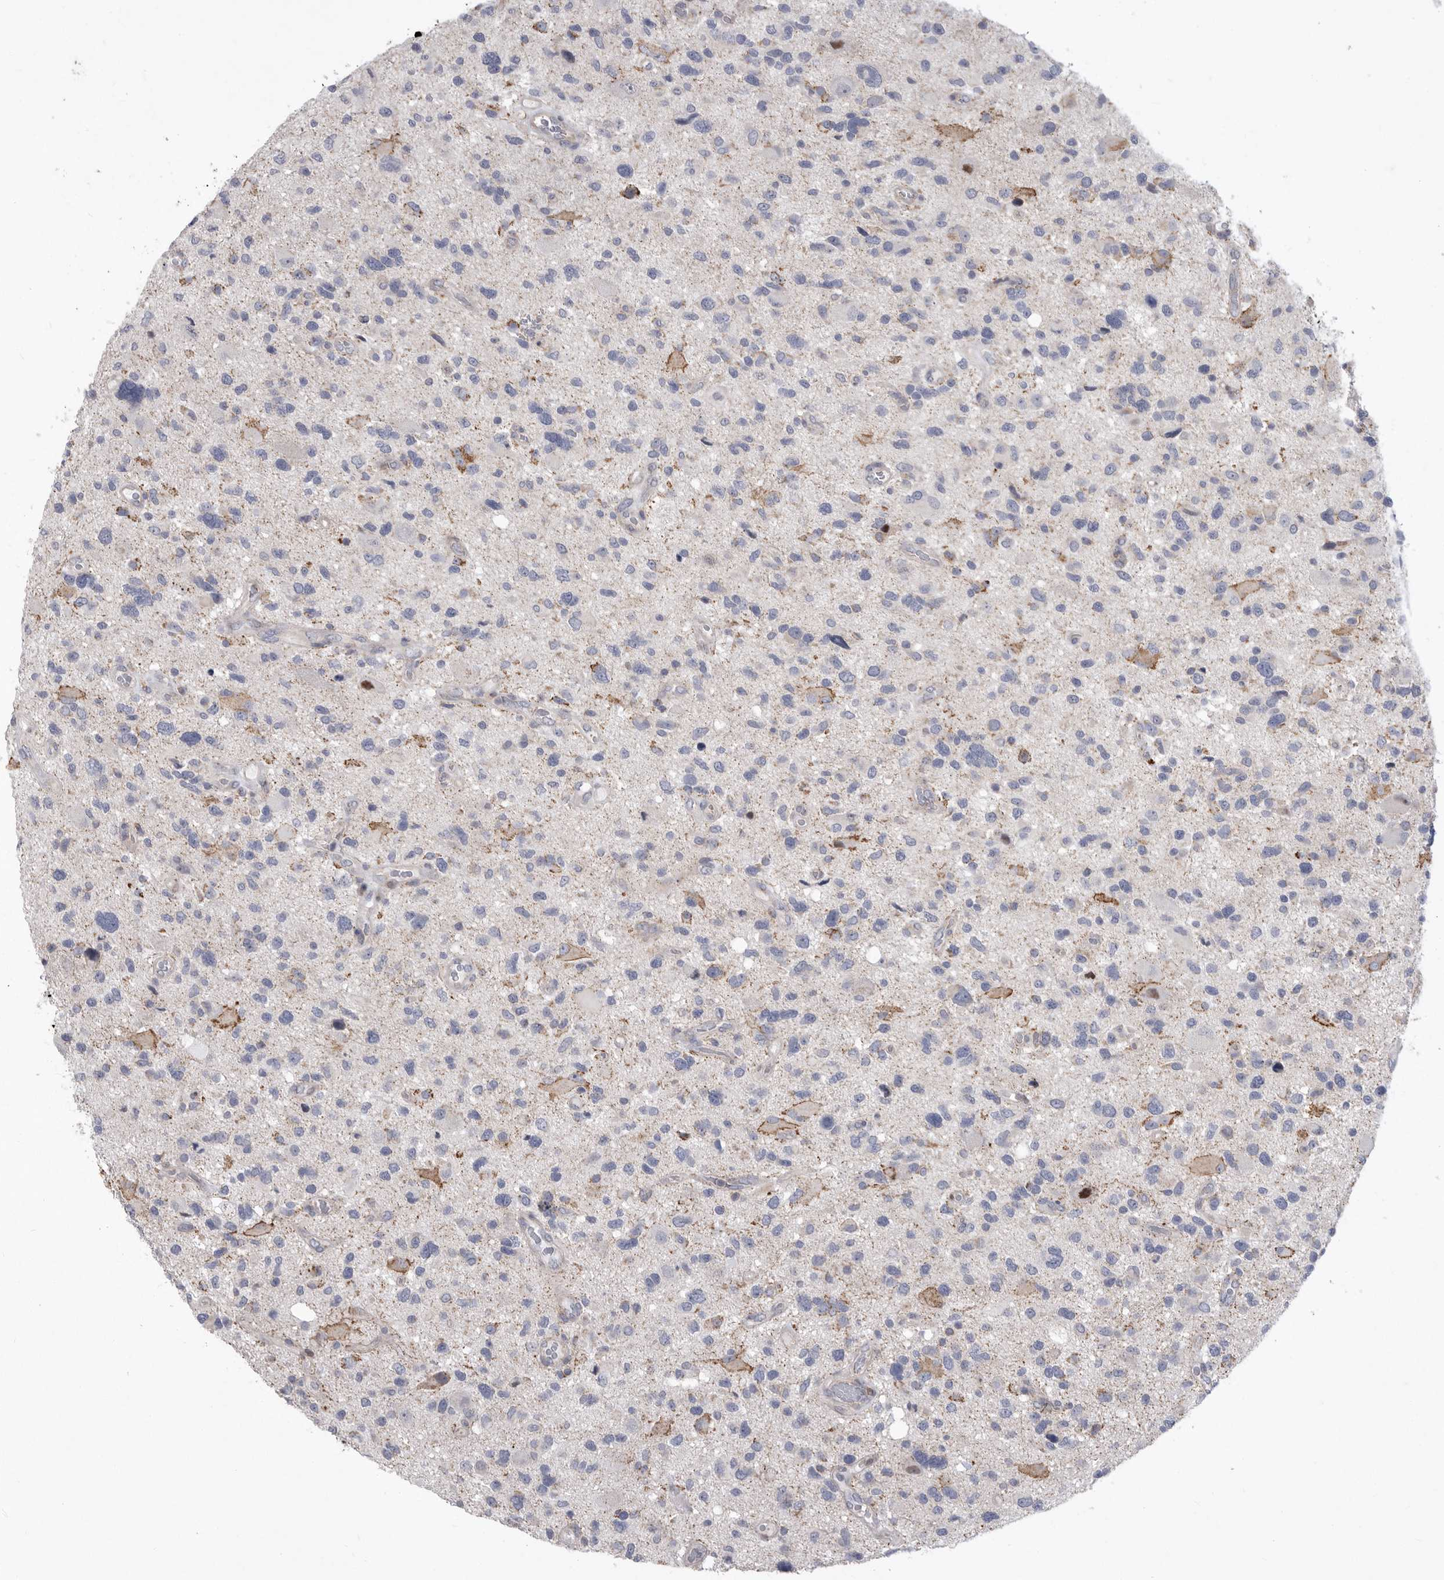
{"staining": {"intensity": "negative", "quantity": "none", "location": "none"}, "tissue": "glioma", "cell_type": "Tumor cells", "image_type": "cancer", "snomed": [{"axis": "morphology", "description": "Glioma, malignant, High grade"}, {"axis": "topography", "description": "Brain"}], "caption": "High magnification brightfield microscopy of malignant glioma (high-grade) stained with DAB (3,3'-diaminobenzidine) (brown) and counterstained with hematoxylin (blue): tumor cells show no significant staining.", "gene": "MPZL1", "patient": {"sex": "male", "age": 33}}